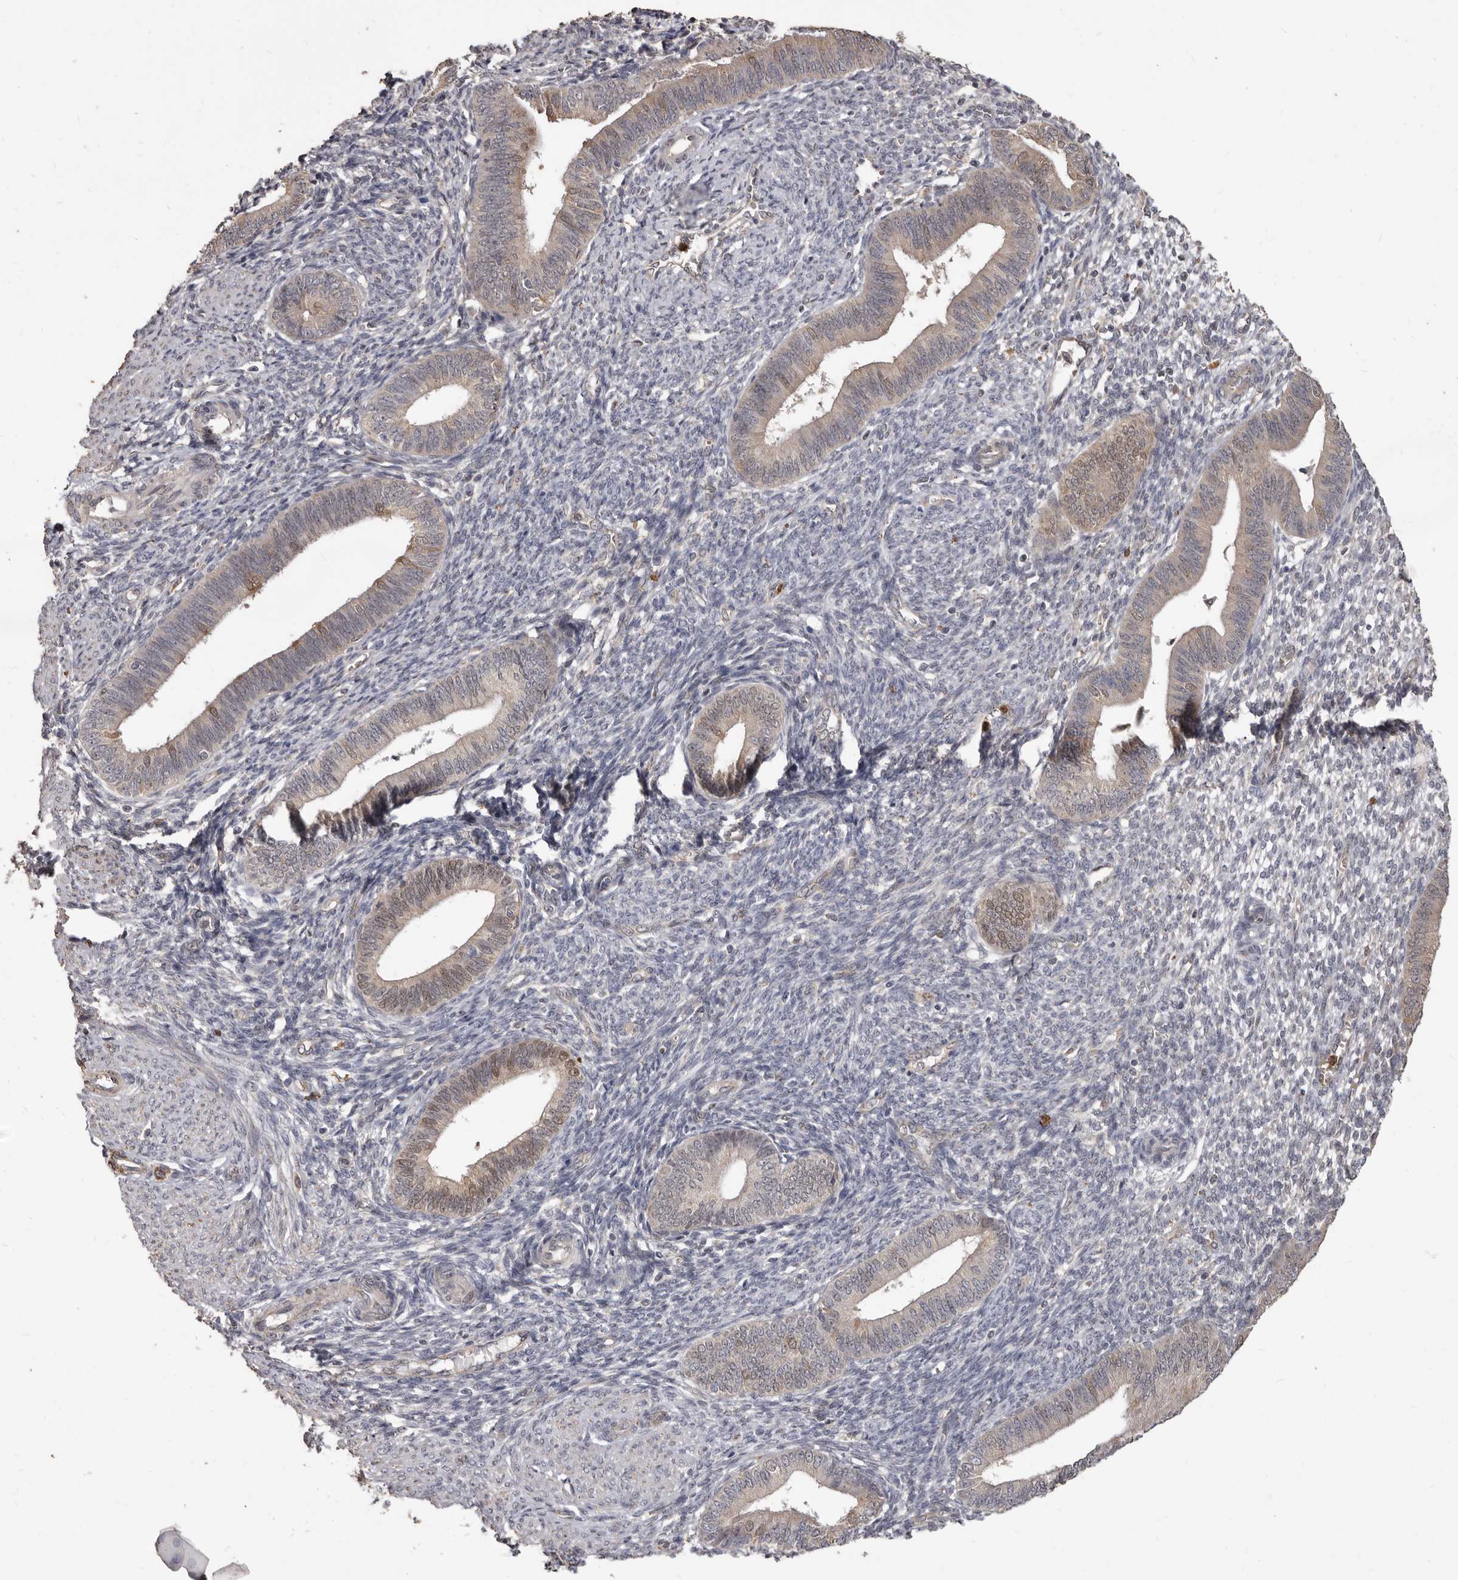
{"staining": {"intensity": "negative", "quantity": "none", "location": "none"}, "tissue": "endometrium", "cell_type": "Cells in endometrial stroma", "image_type": "normal", "snomed": [{"axis": "morphology", "description": "Normal tissue, NOS"}, {"axis": "topography", "description": "Endometrium"}], "caption": "This histopathology image is of unremarkable endometrium stained with immunohistochemistry to label a protein in brown with the nuclei are counter-stained blue. There is no staining in cells in endometrial stroma. The staining is performed using DAB brown chromogen with nuclei counter-stained in using hematoxylin.", "gene": "ACLY", "patient": {"sex": "female", "age": 46}}